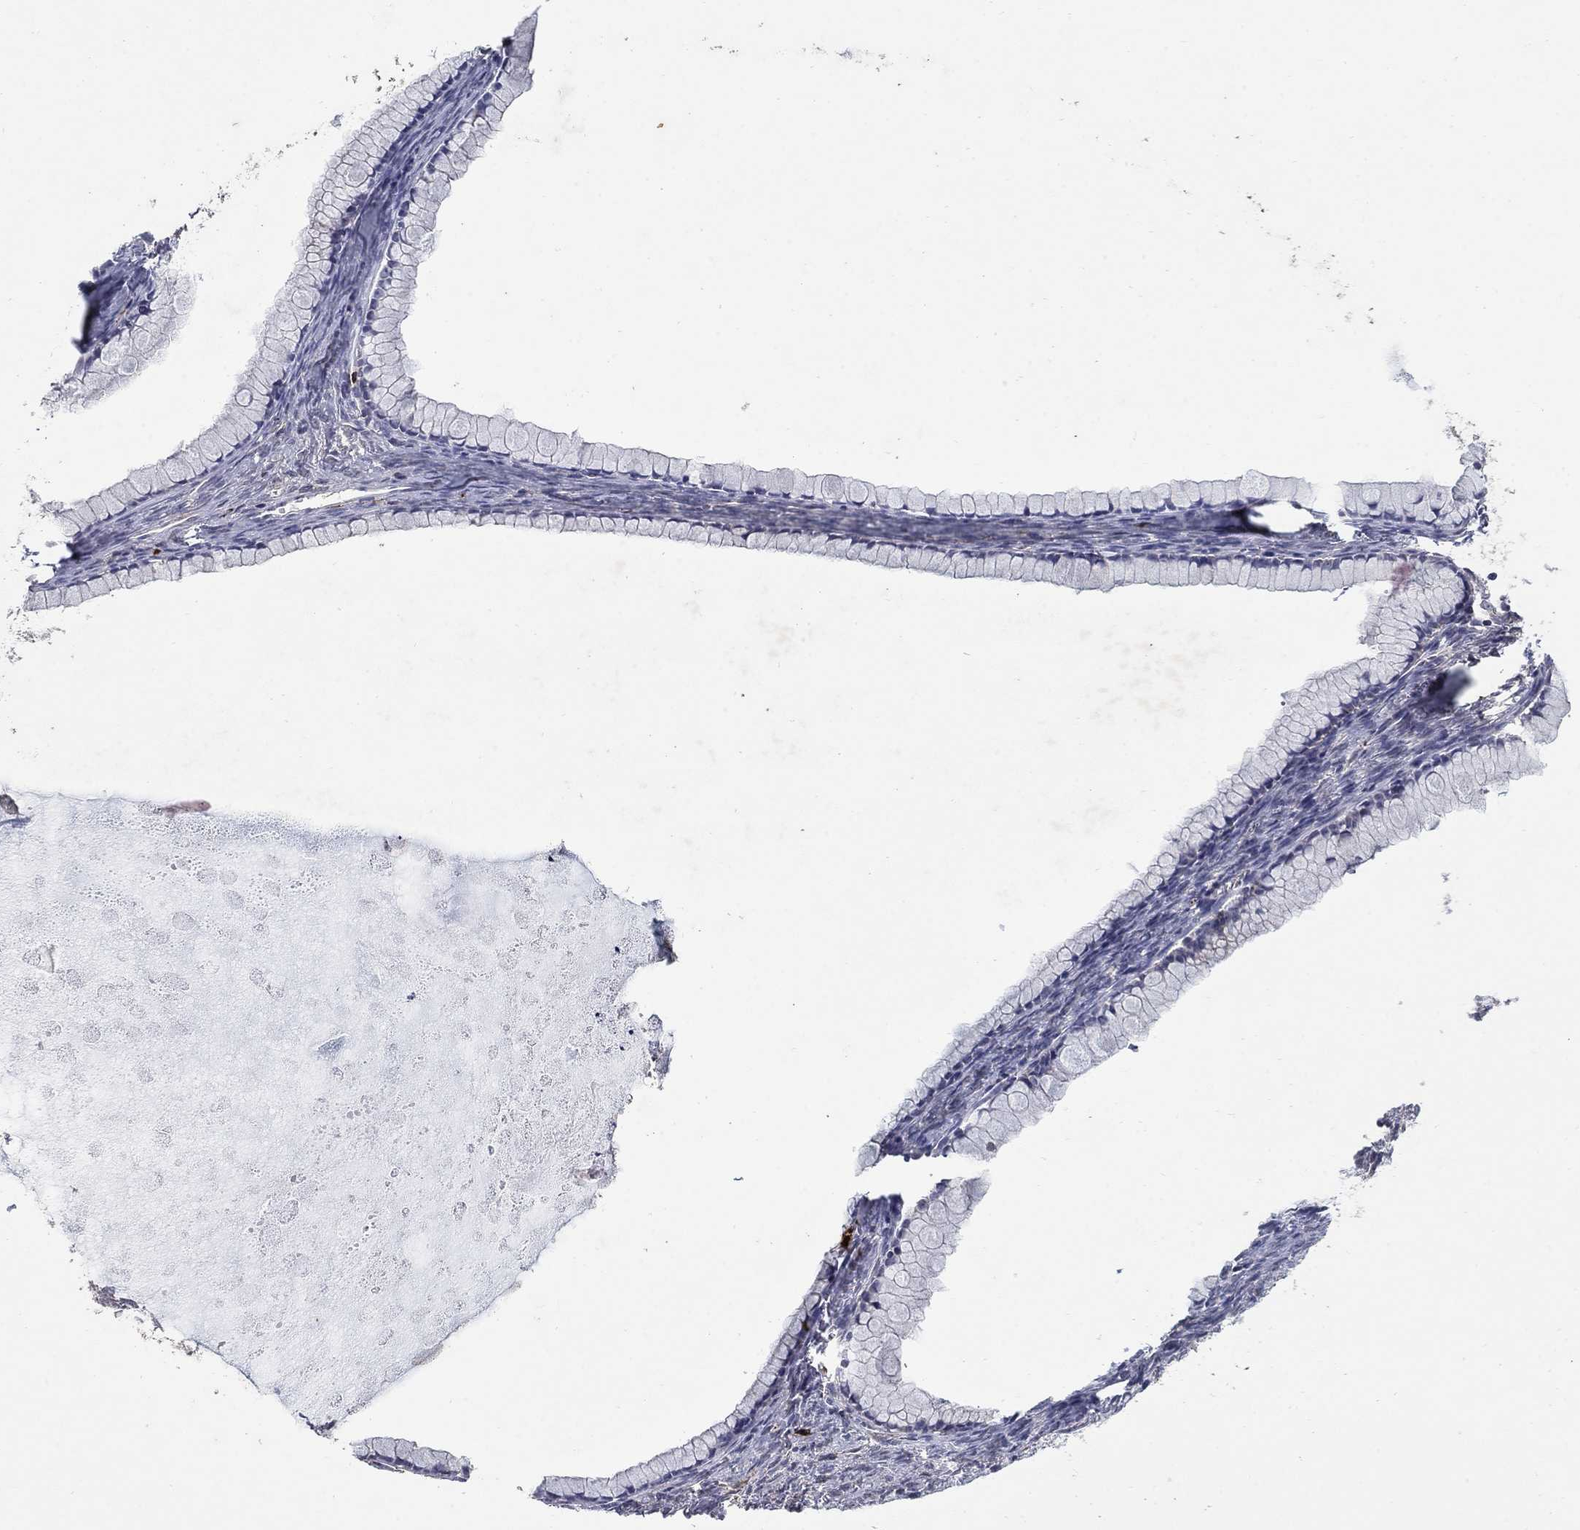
{"staining": {"intensity": "negative", "quantity": "none", "location": "none"}, "tissue": "ovarian cancer", "cell_type": "Tumor cells", "image_type": "cancer", "snomed": [{"axis": "morphology", "description": "Cystadenocarcinoma, mucinous, NOS"}, {"axis": "topography", "description": "Ovary"}], "caption": "This is an immunohistochemistry (IHC) micrograph of human ovarian mucinous cystadenocarcinoma. There is no positivity in tumor cells.", "gene": "GPSM1", "patient": {"sex": "female", "age": 41}}